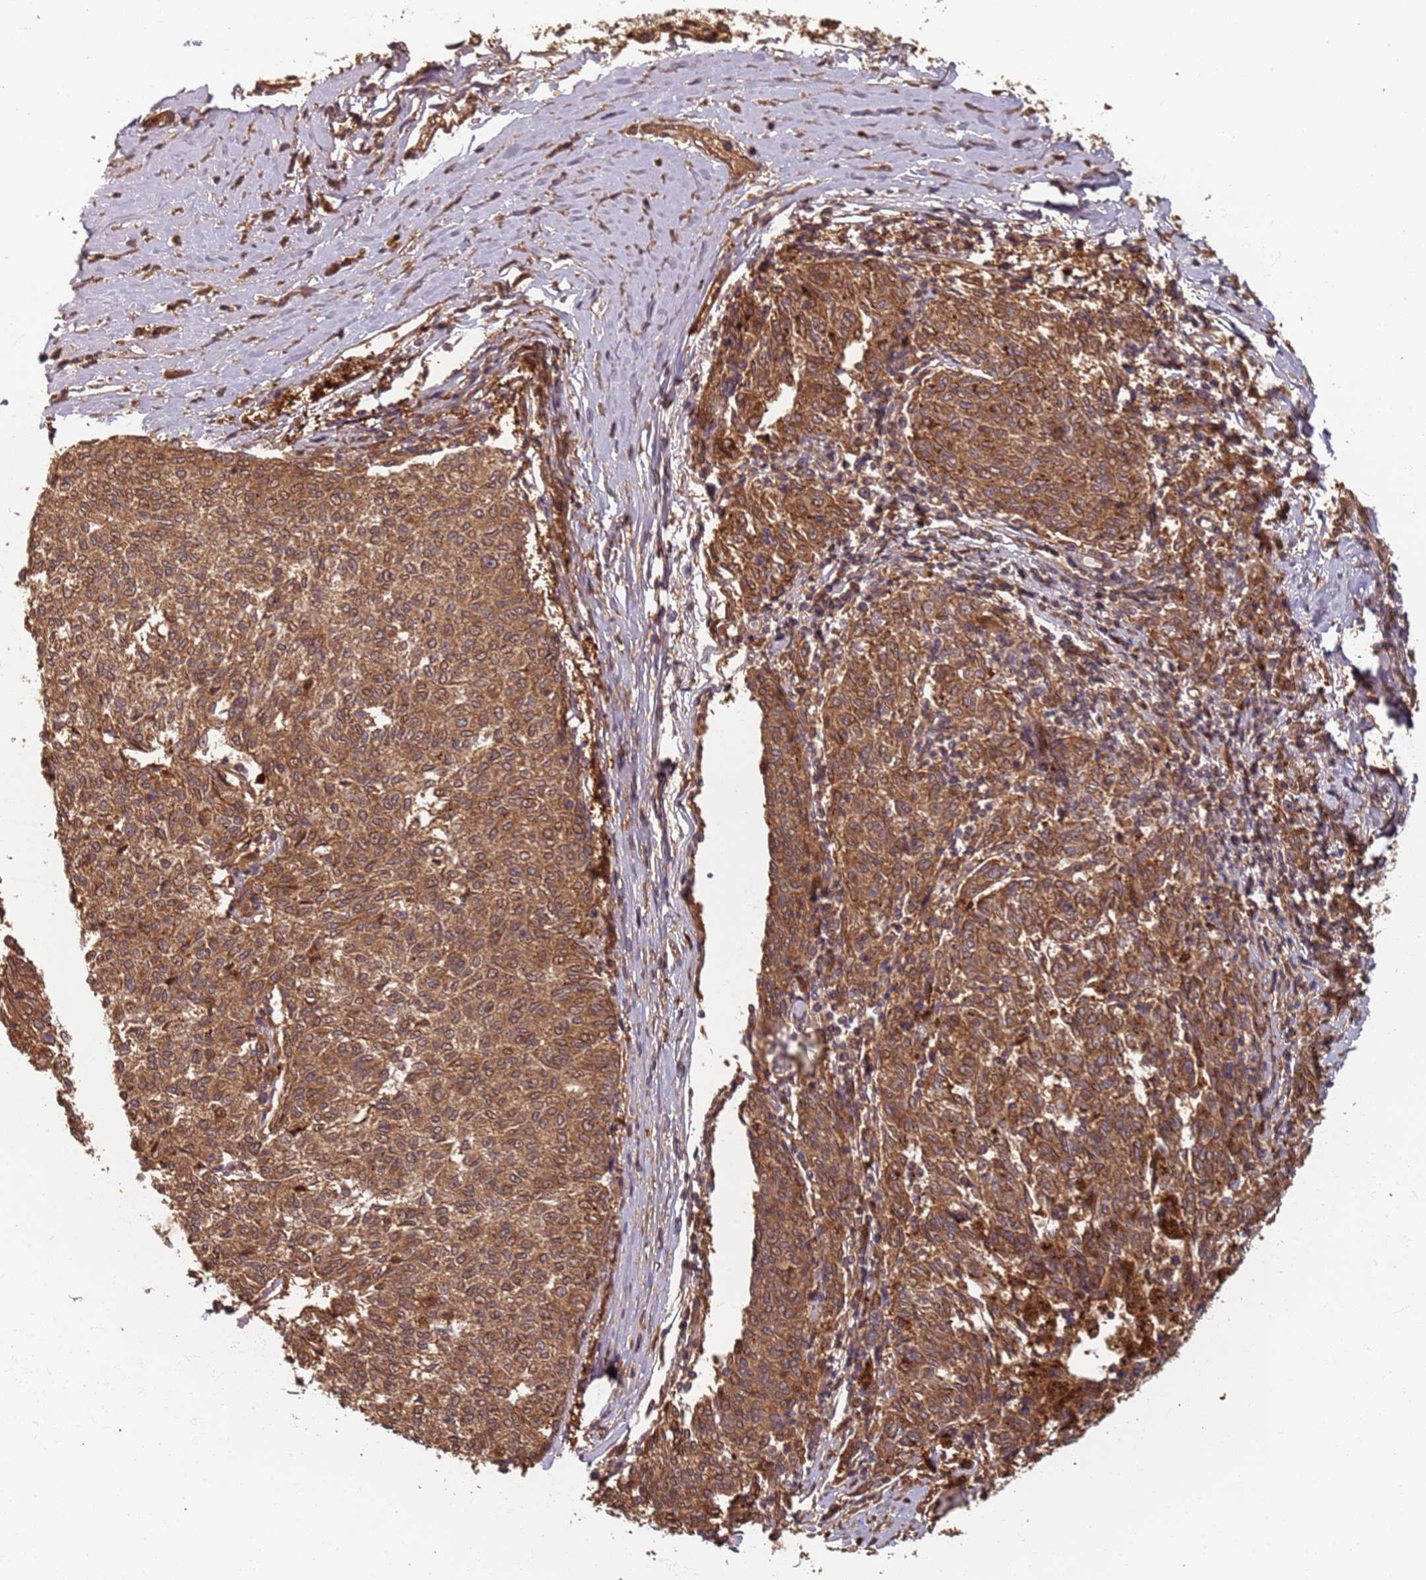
{"staining": {"intensity": "moderate", "quantity": ">75%", "location": "cytoplasmic/membranous,nuclear"}, "tissue": "melanoma", "cell_type": "Tumor cells", "image_type": "cancer", "snomed": [{"axis": "morphology", "description": "Malignant melanoma, NOS"}, {"axis": "topography", "description": "Skin"}], "caption": "Immunohistochemical staining of human melanoma displays moderate cytoplasmic/membranous and nuclear protein expression in about >75% of tumor cells. The staining was performed using DAB to visualize the protein expression in brown, while the nuclei were stained in blue with hematoxylin (Magnification: 20x).", "gene": "SDCCAG8", "patient": {"sex": "female", "age": 72}}